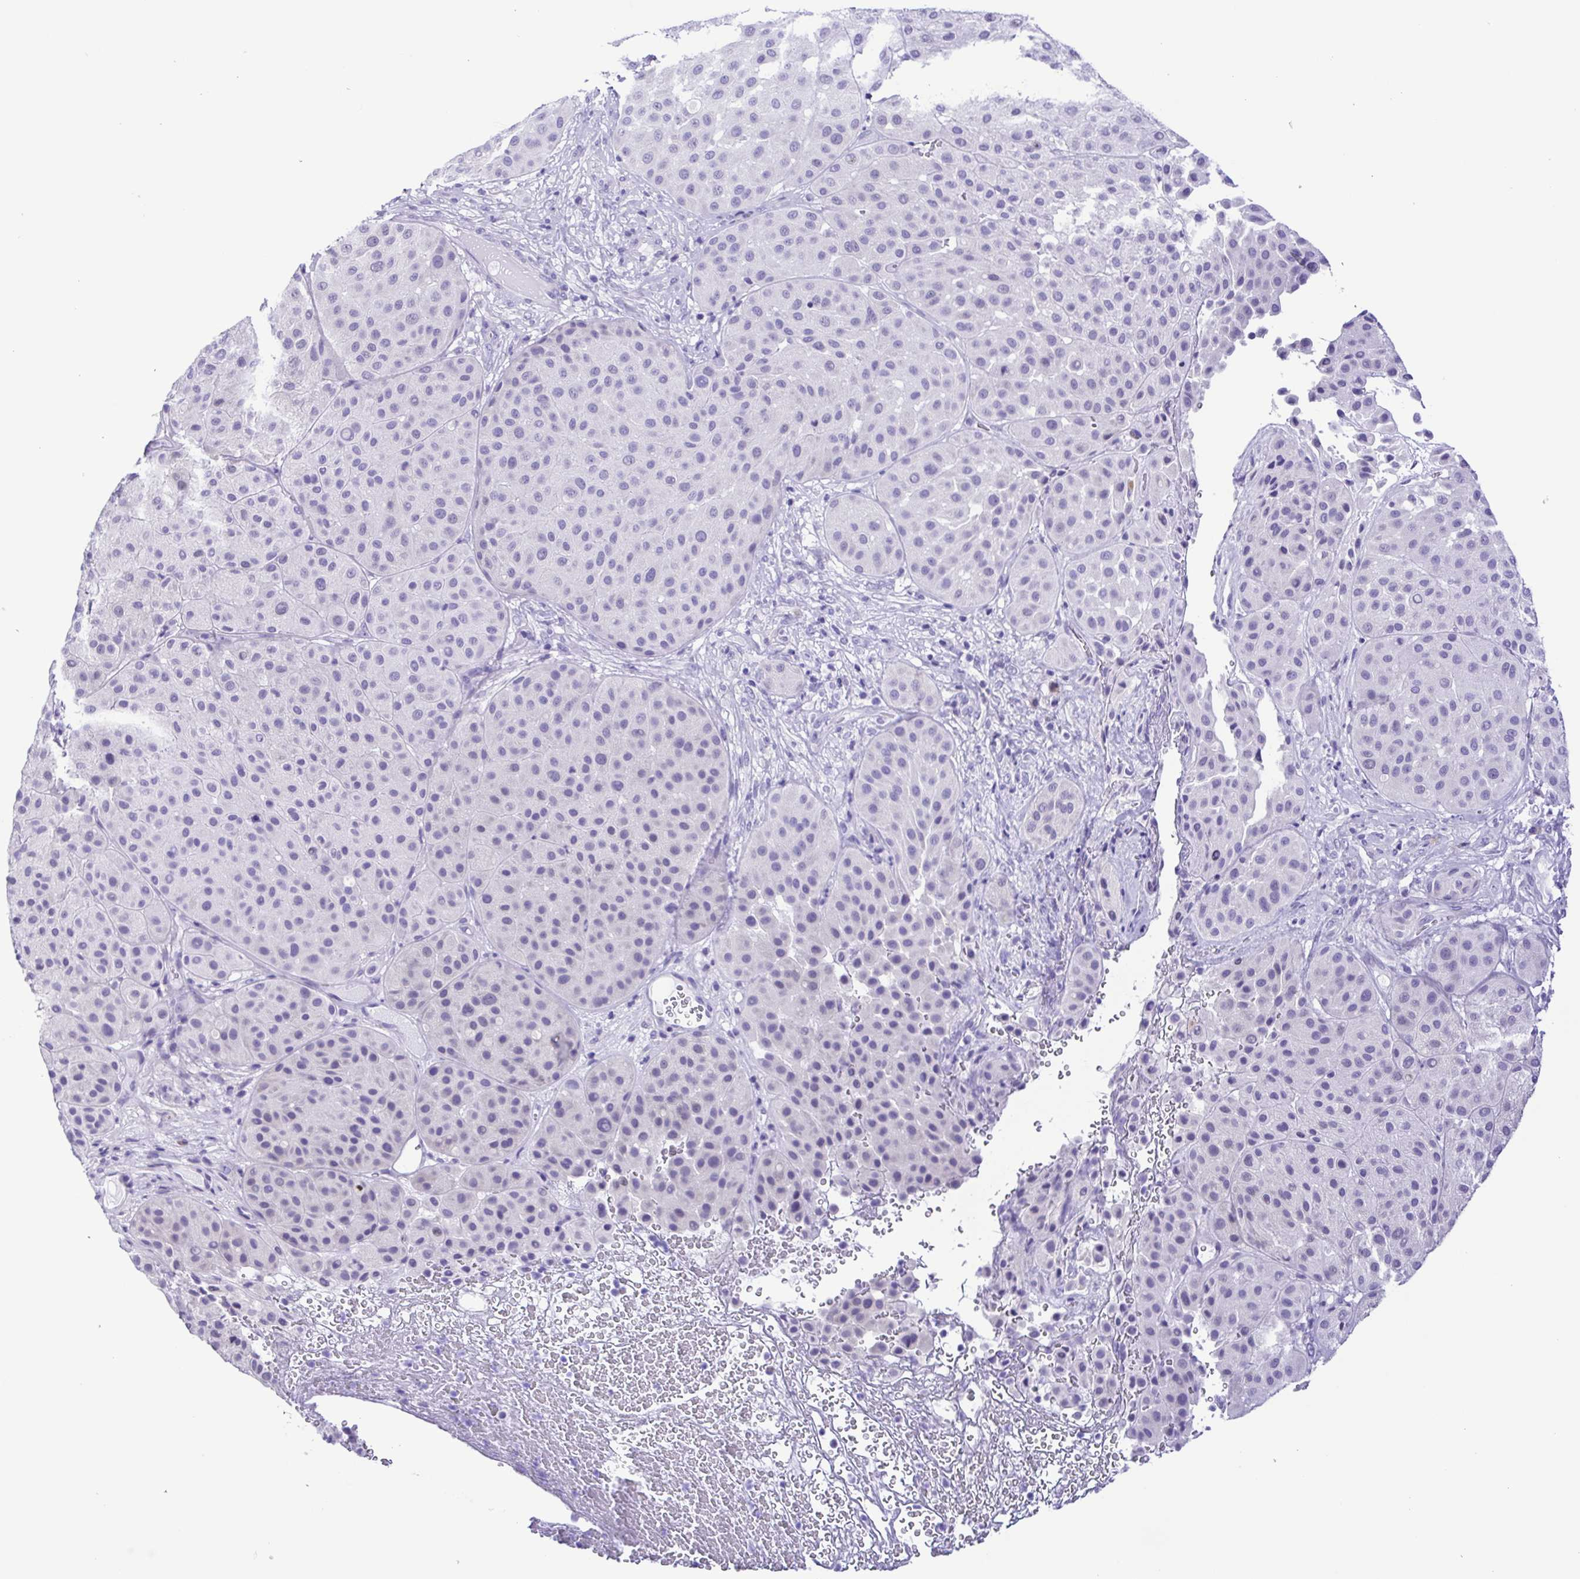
{"staining": {"intensity": "negative", "quantity": "none", "location": "none"}, "tissue": "melanoma", "cell_type": "Tumor cells", "image_type": "cancer", "snomed": [{"axis": "morphology", "description": "Malignant melanoma, Metastatic site"}, {"axis": "topography", "description": "Smooth muscle"}], "caption": "Tumor cells are negative for brown protein staining in malignant melanoma (metastatic site). (Stains: DAB immunohistochemistry (IHC) with hematoxylin counter stain, Microscopy: brightfield microscopy at high magnification).", "gene": "PAK3", "patient": {"sex": "male", "age": 41}}